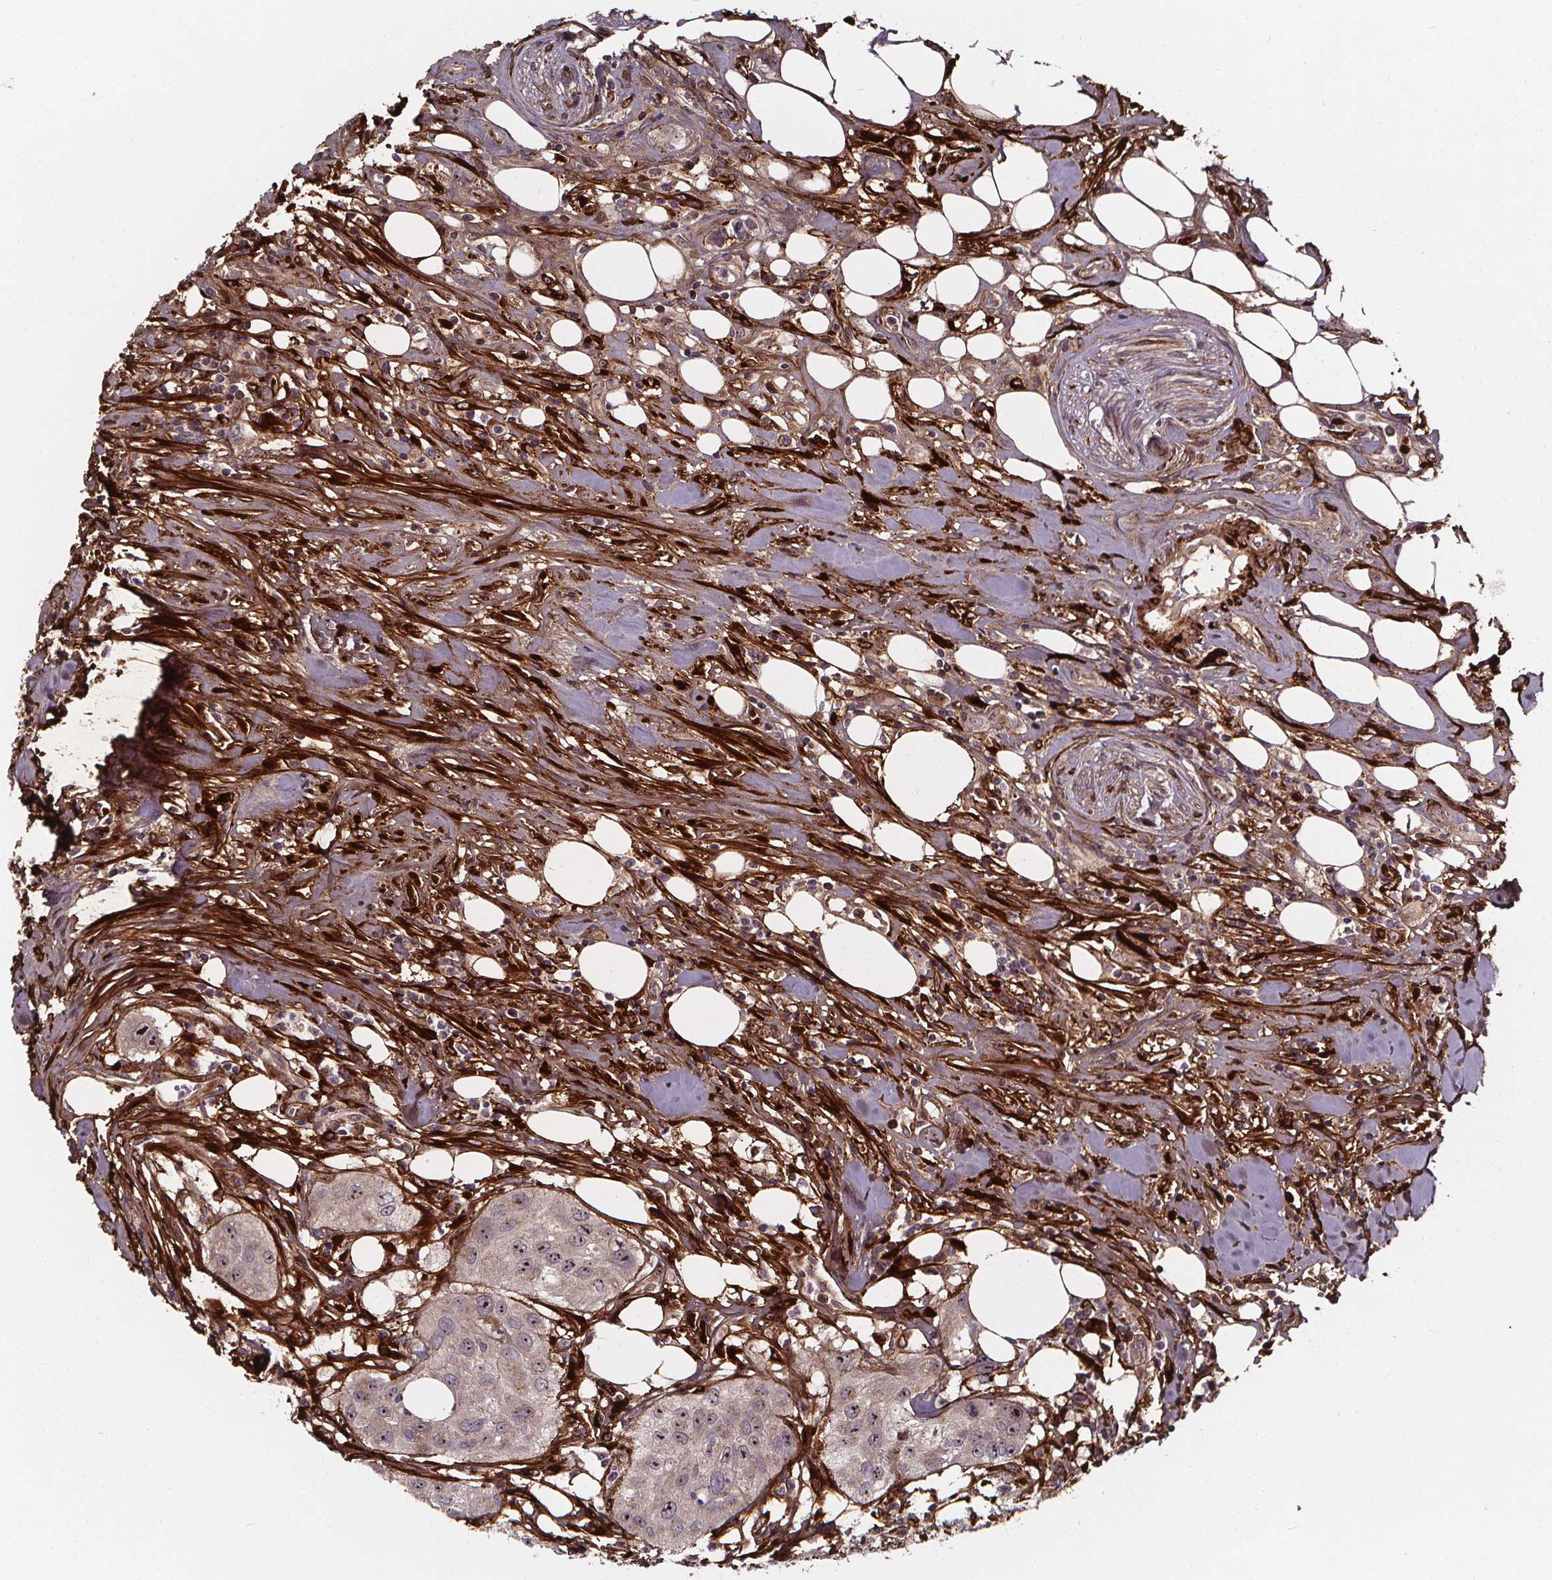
{"staining": {"intensity": "moderate", "quantity": "25%-75%", "location": "nuclear"}, "tissue": "urothelial cancer", "cell_type": "Tumor cells", "image_type": "cancer", "snomed": [{"axis": "morphology", "description": "Urothelial carcinoma, High grade"}, {"axis": "topography", "description": "Urinary bladder"}], "caption": "This image reveals urothelial carcinoma (high-grade) stained with immunohistochemistry (IHC) to label a protein in brown. The nuclear of tumor cells show moderate positivity for the protein. Nuclei are counter-stained blue.", "gene": "AEBP1", "patient": {"sex": "male", "age": 79}}